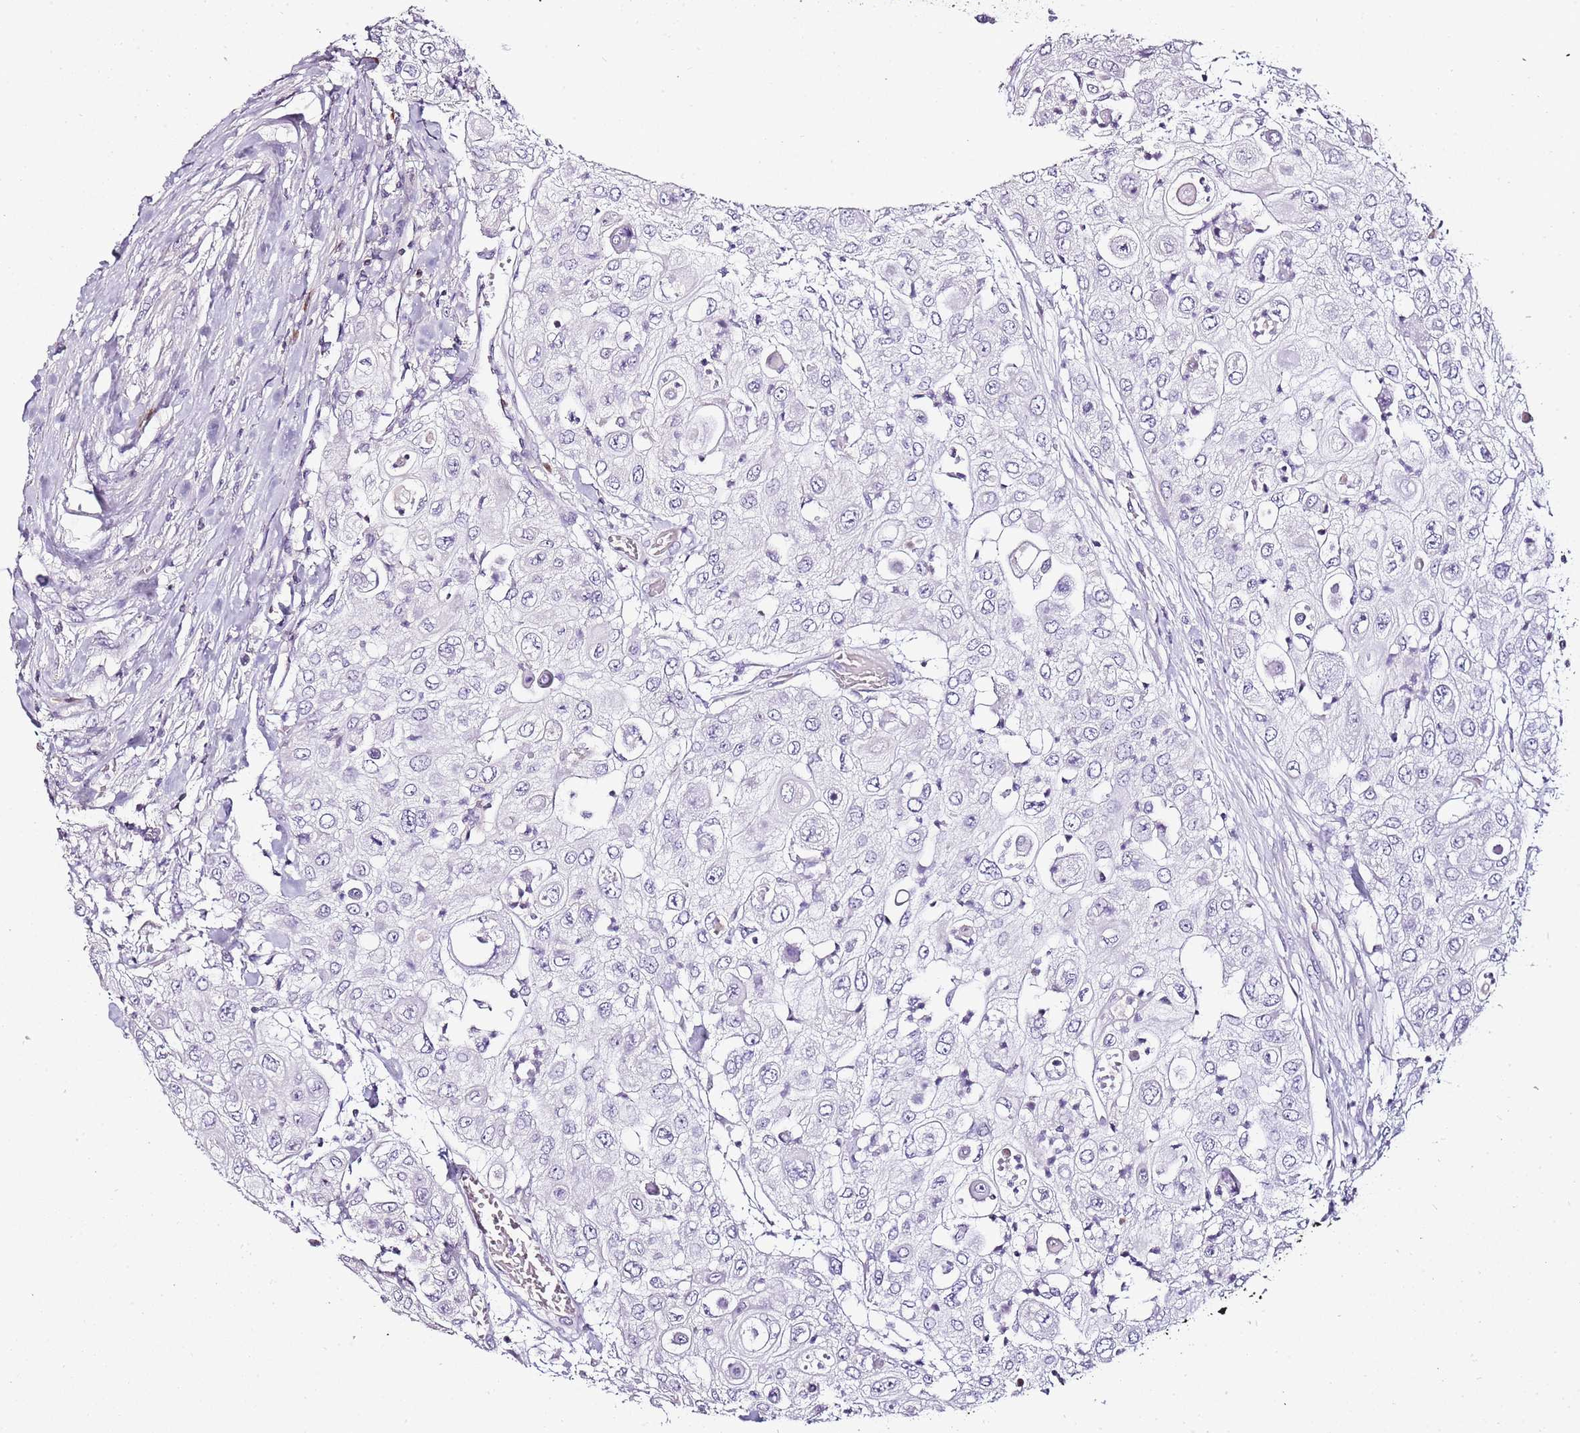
{"staining": {"intensity": "negative", "quantity": "none", "location": "none"}, "tissue": "urothelial cancer", "cell_type": "Tumor cells", "image_type": "cancer", "snomed": [{"axis": "morphology", "description": "Urothelial carcinoma, High grade"}, {"axis": "topography", "description": "Urinary bladder"}], "caption": "Immunohistochemistry (IHC) of high-grade urothelial carcinoma demonstrates no expression in tumor cells.", "gene": "ZBP1", "patient": {"sex": "female", "age": 79}}